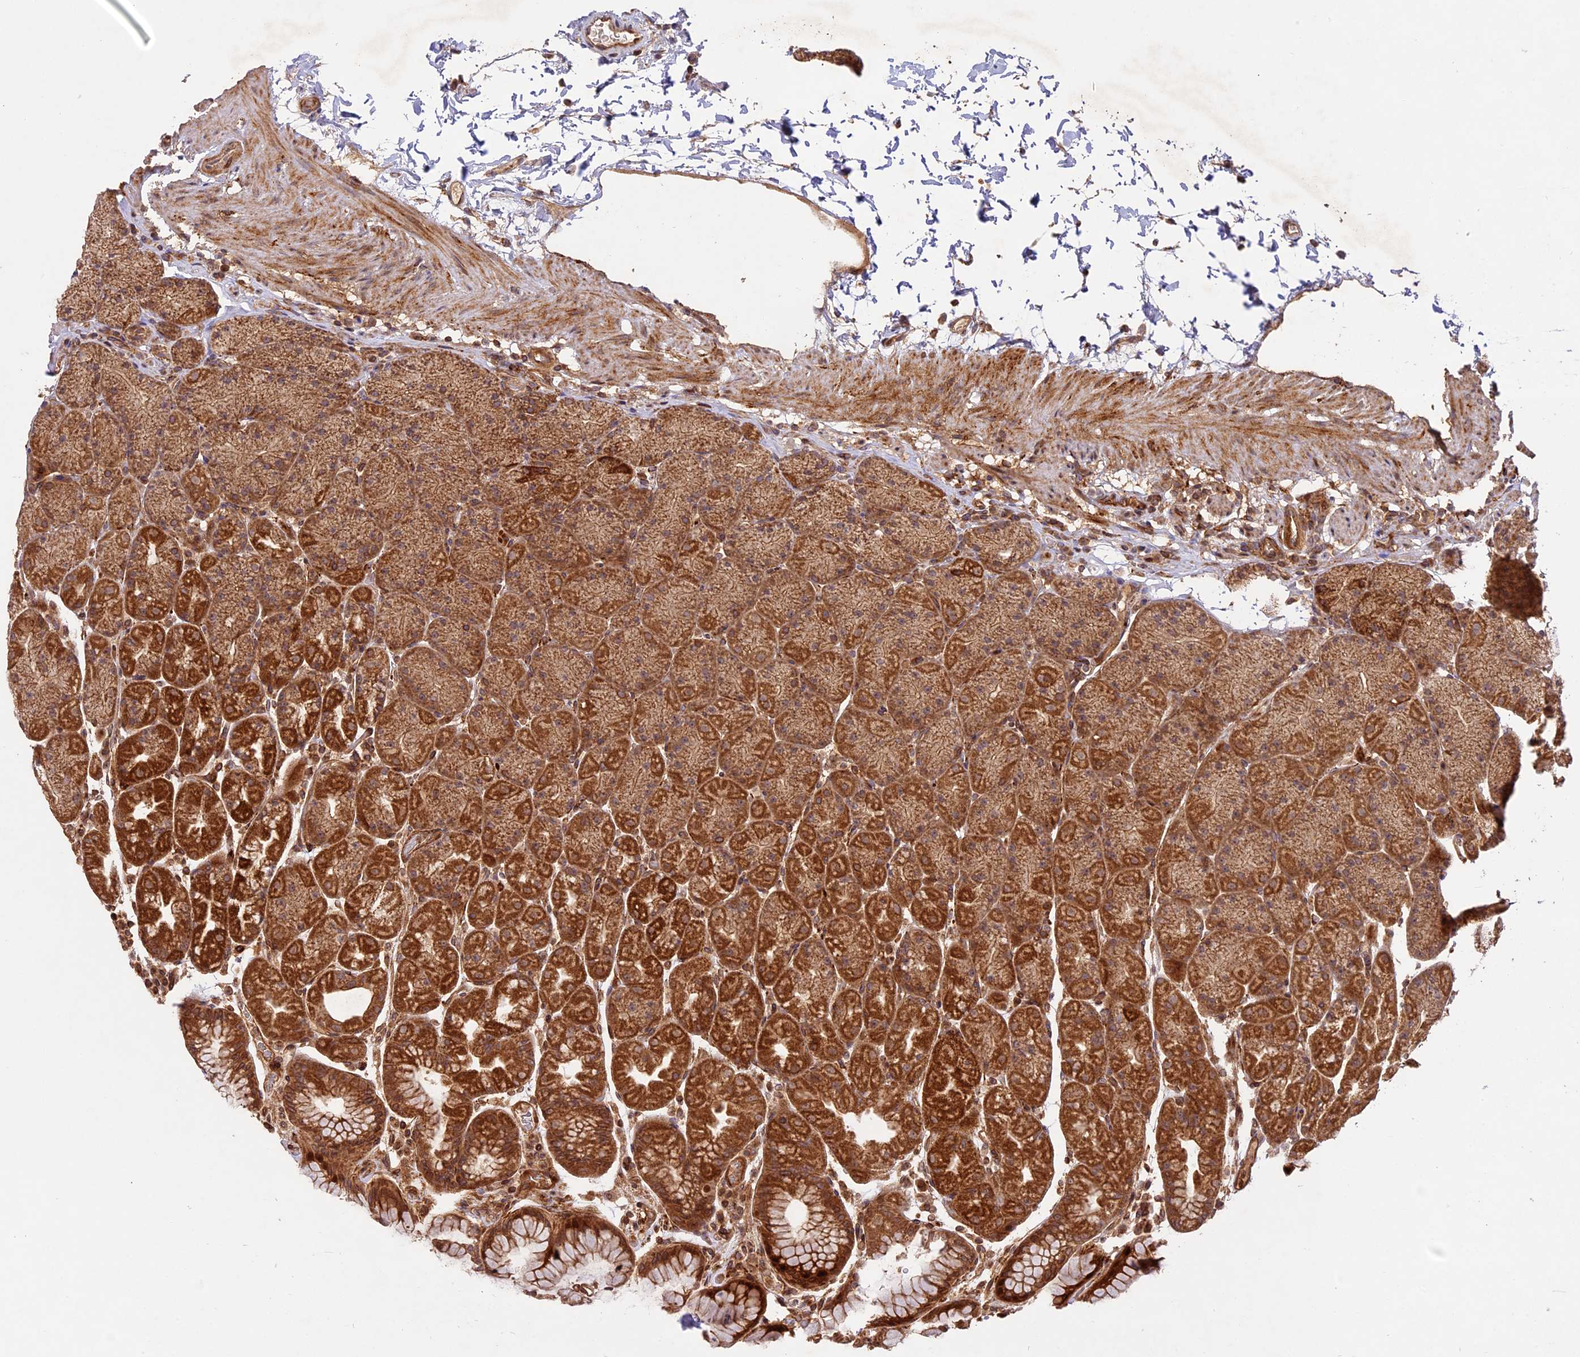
{"staining": {"intensity": "strong", "quantity": ">75%", "location": "cytoplasmic/membranous,nuclear"}, "tissue": "stomach", "cell_type": "Glandular cells", "image_type": "normal", "snomed": [{"axis": "morphology", "description": "Normal tissue, NOS"}, {"axis": "topography", "description": "Stomach, upper"}, {"axis": "topography", "description": "Stomach, lower"}], "caption": "IHC of normal stomach displays high levels of strong cytoplasmic/membranous,nuclear staining in about >75% of glandular cells.", "gene": "DGKH", "patient": {"sex": "male", "age": 67}}